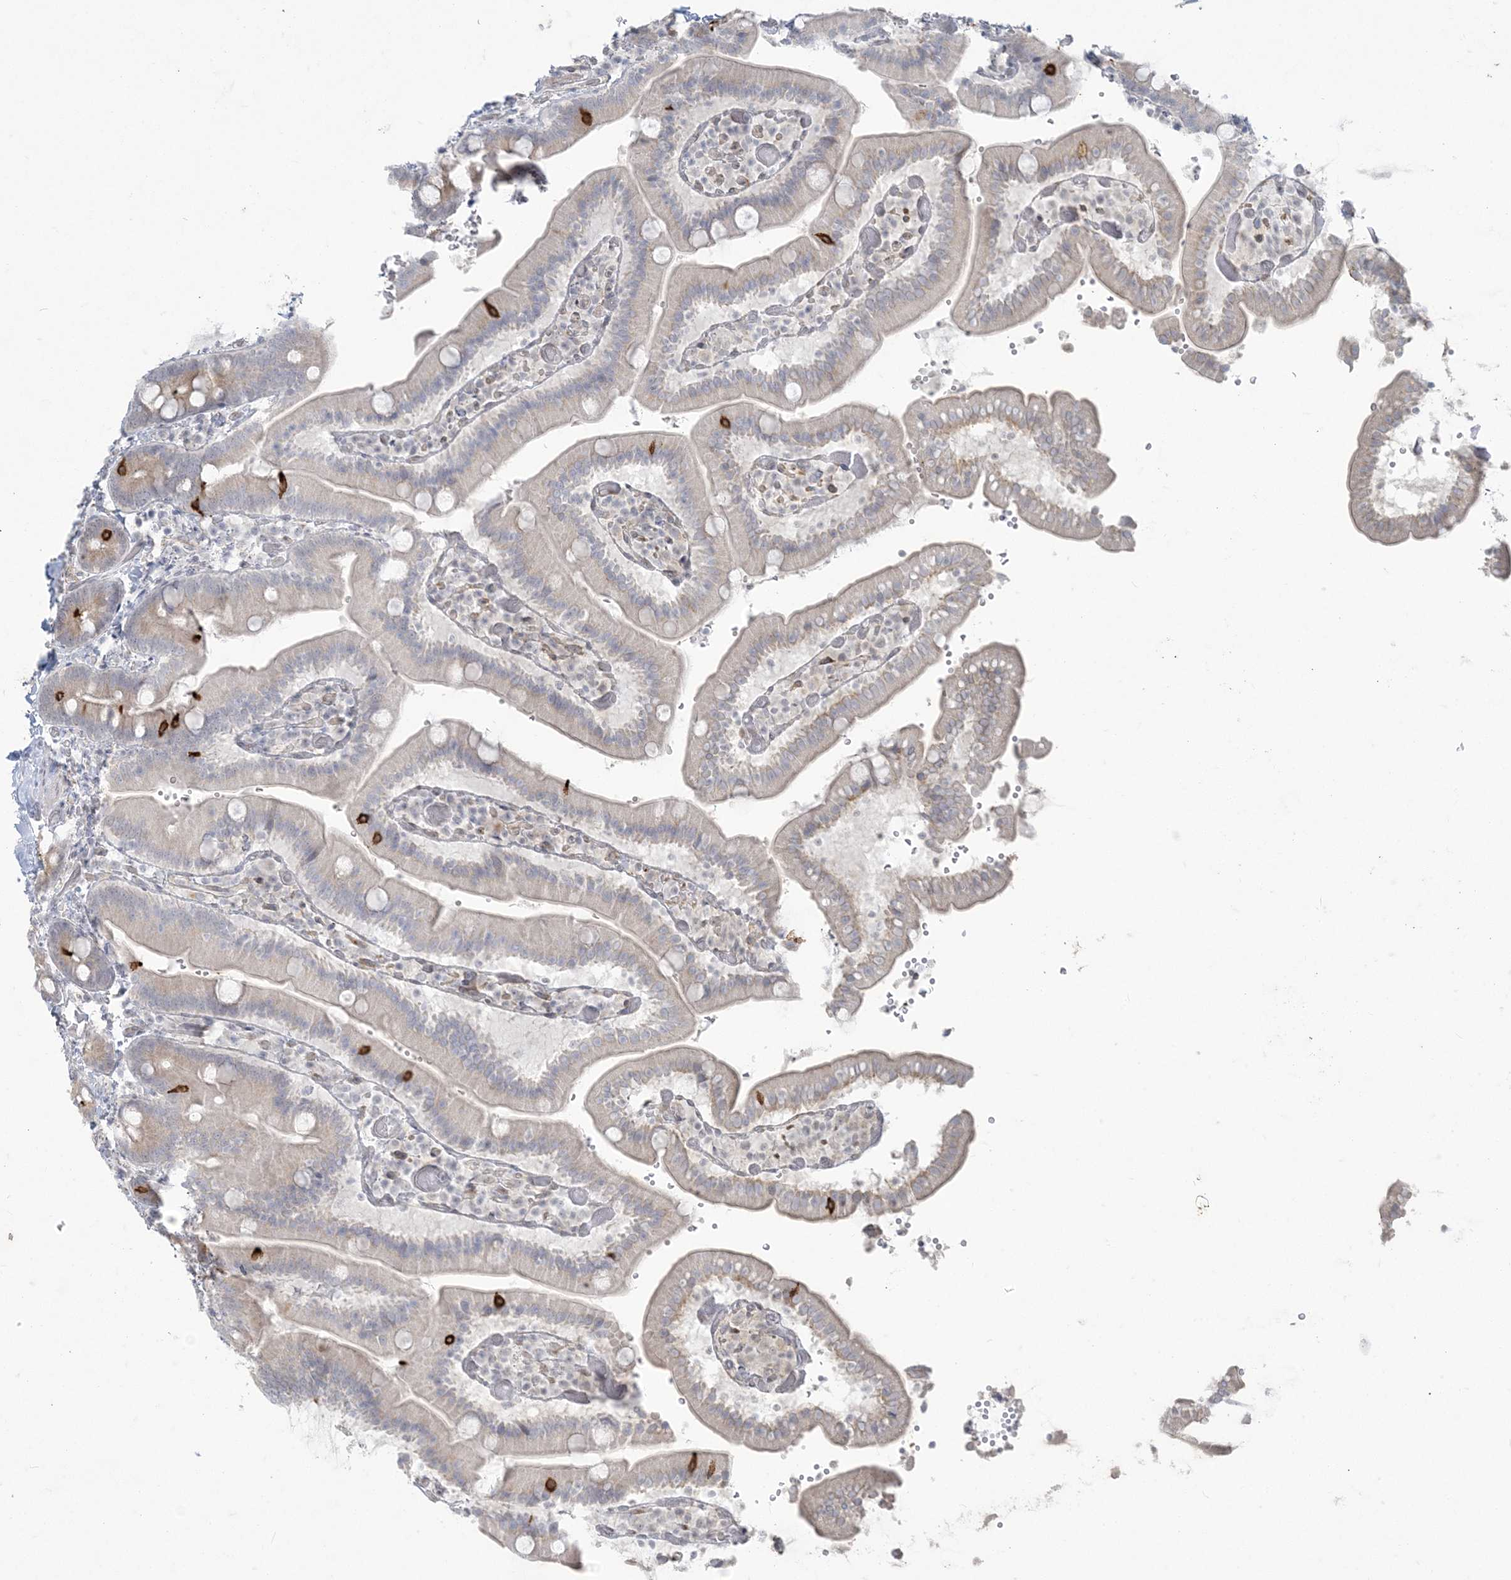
{"staining": {"intensity": "strong", "quantity": "<25%", "location": "cytoplasmic/membranous"}, "tissue": "duodenum", "cell_type": "Glandular cells", "image_type": "normal", "snomed": [{"axis": "morphology", "description": "Normal tissue, NOS"}, {"axis": "topography", "description": "Duodenum"}], "caption": "About <25% of glandular cells in benign human duodenum exhibit strong cytoplasmic/membranous protein expression as visualized by brown immunohistochemical staining.", "gene": "ZC3H6", "patient": {"sex": "female", "age": 62}}